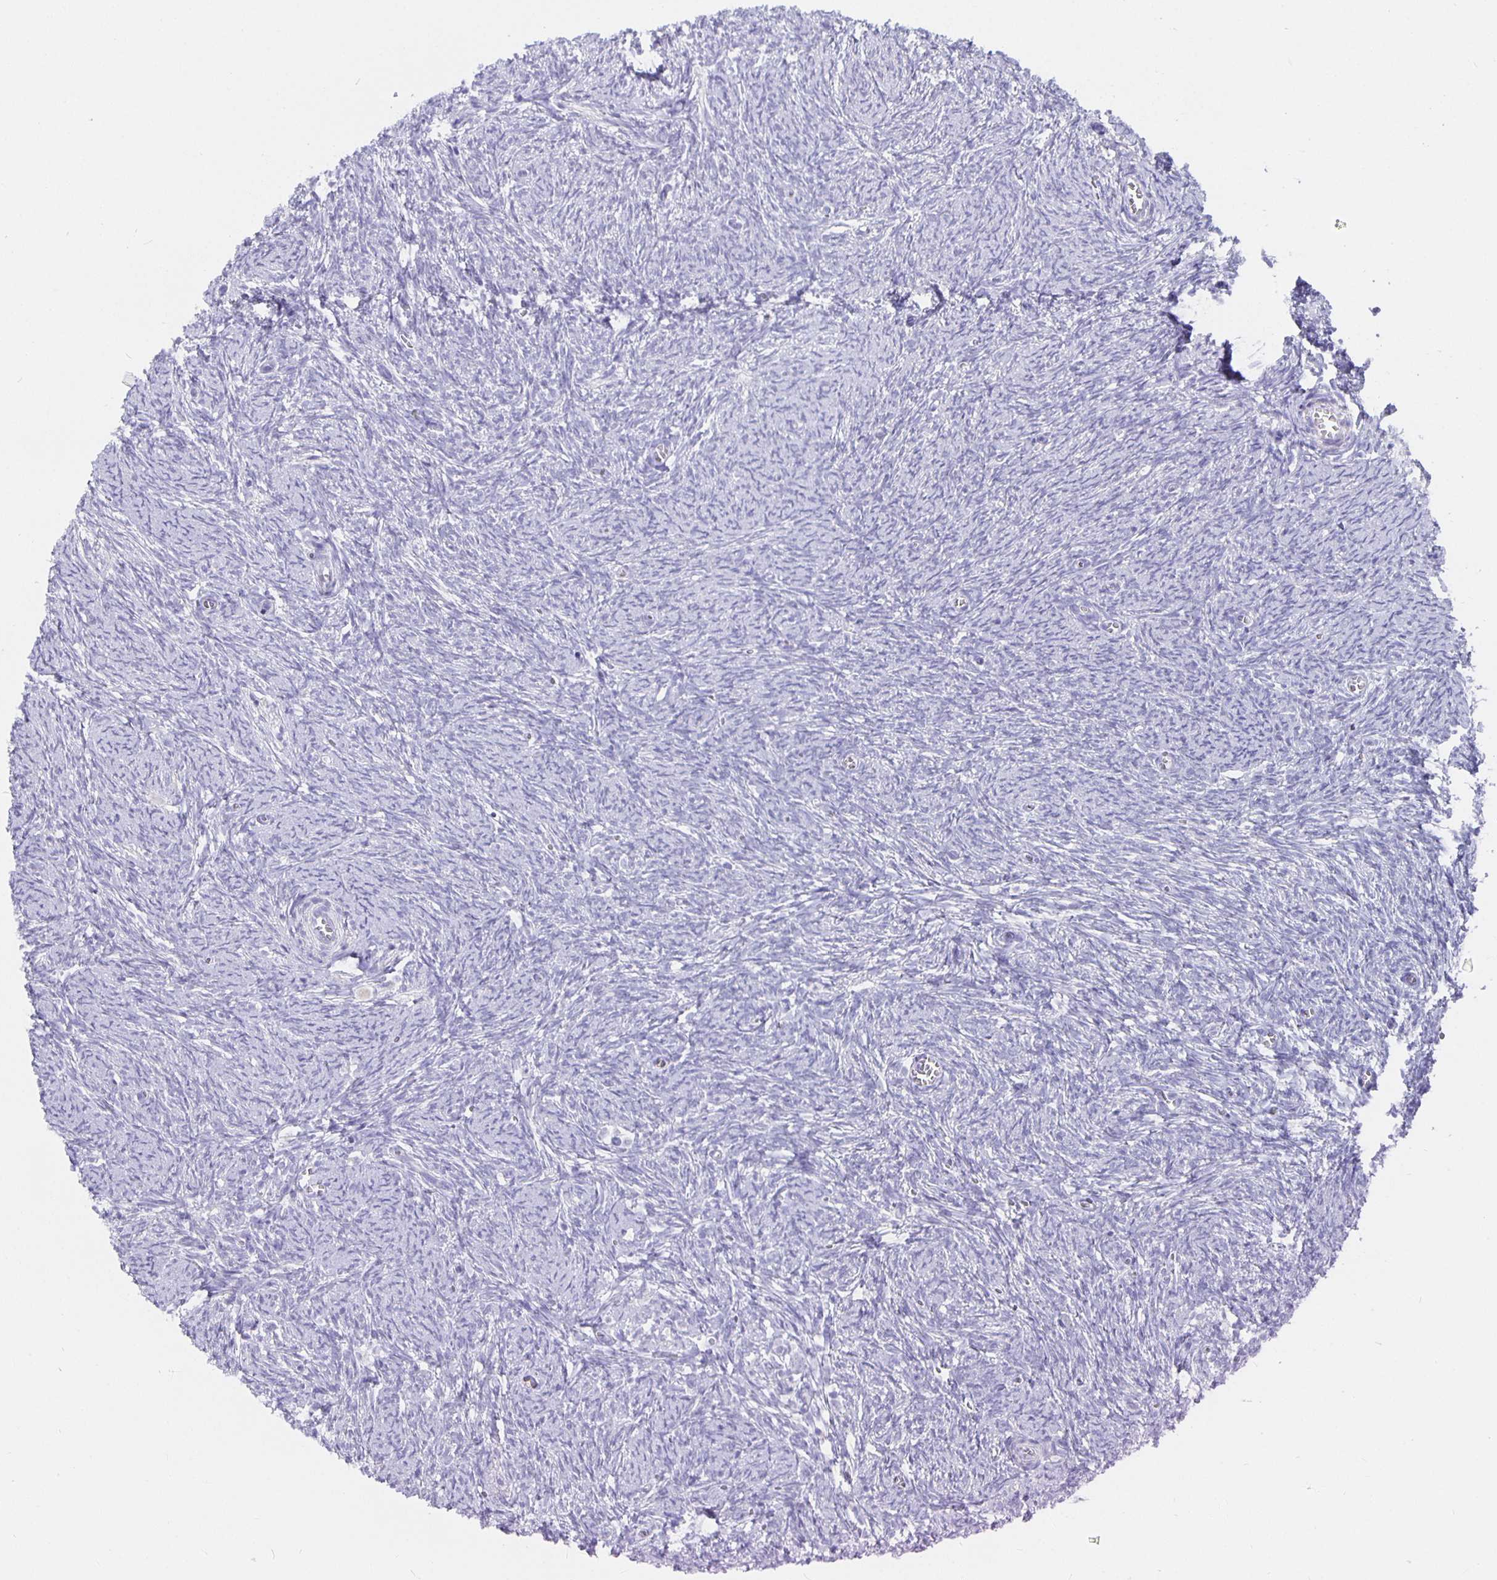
{"staining": {"intensity": "weak", "quantity": ">75%", "location": "cytoplasmic/membranous"}, "tissue": "ovary", "cell_type": "Follicle cells", "image_type": "normal", "snomed": [{"axis": "morphology", "description": "Normal tissue, NOS"}, {"axis": "topography", "description": "Ovary"}], "caption": "Immunohistochemistry (DAB (3,3'-diaminobenzidine)) staining of normal human ovary demonstrates weak cytoplasmic/membranous protein positivity in about >75% of follicle cells. Using DAB (brown) and hematoxylin (blue) stains, captured at high magnification using brightfield microscopy.", "gene": "CFAP74", "patient": {"sex": "female", "age": 41}}